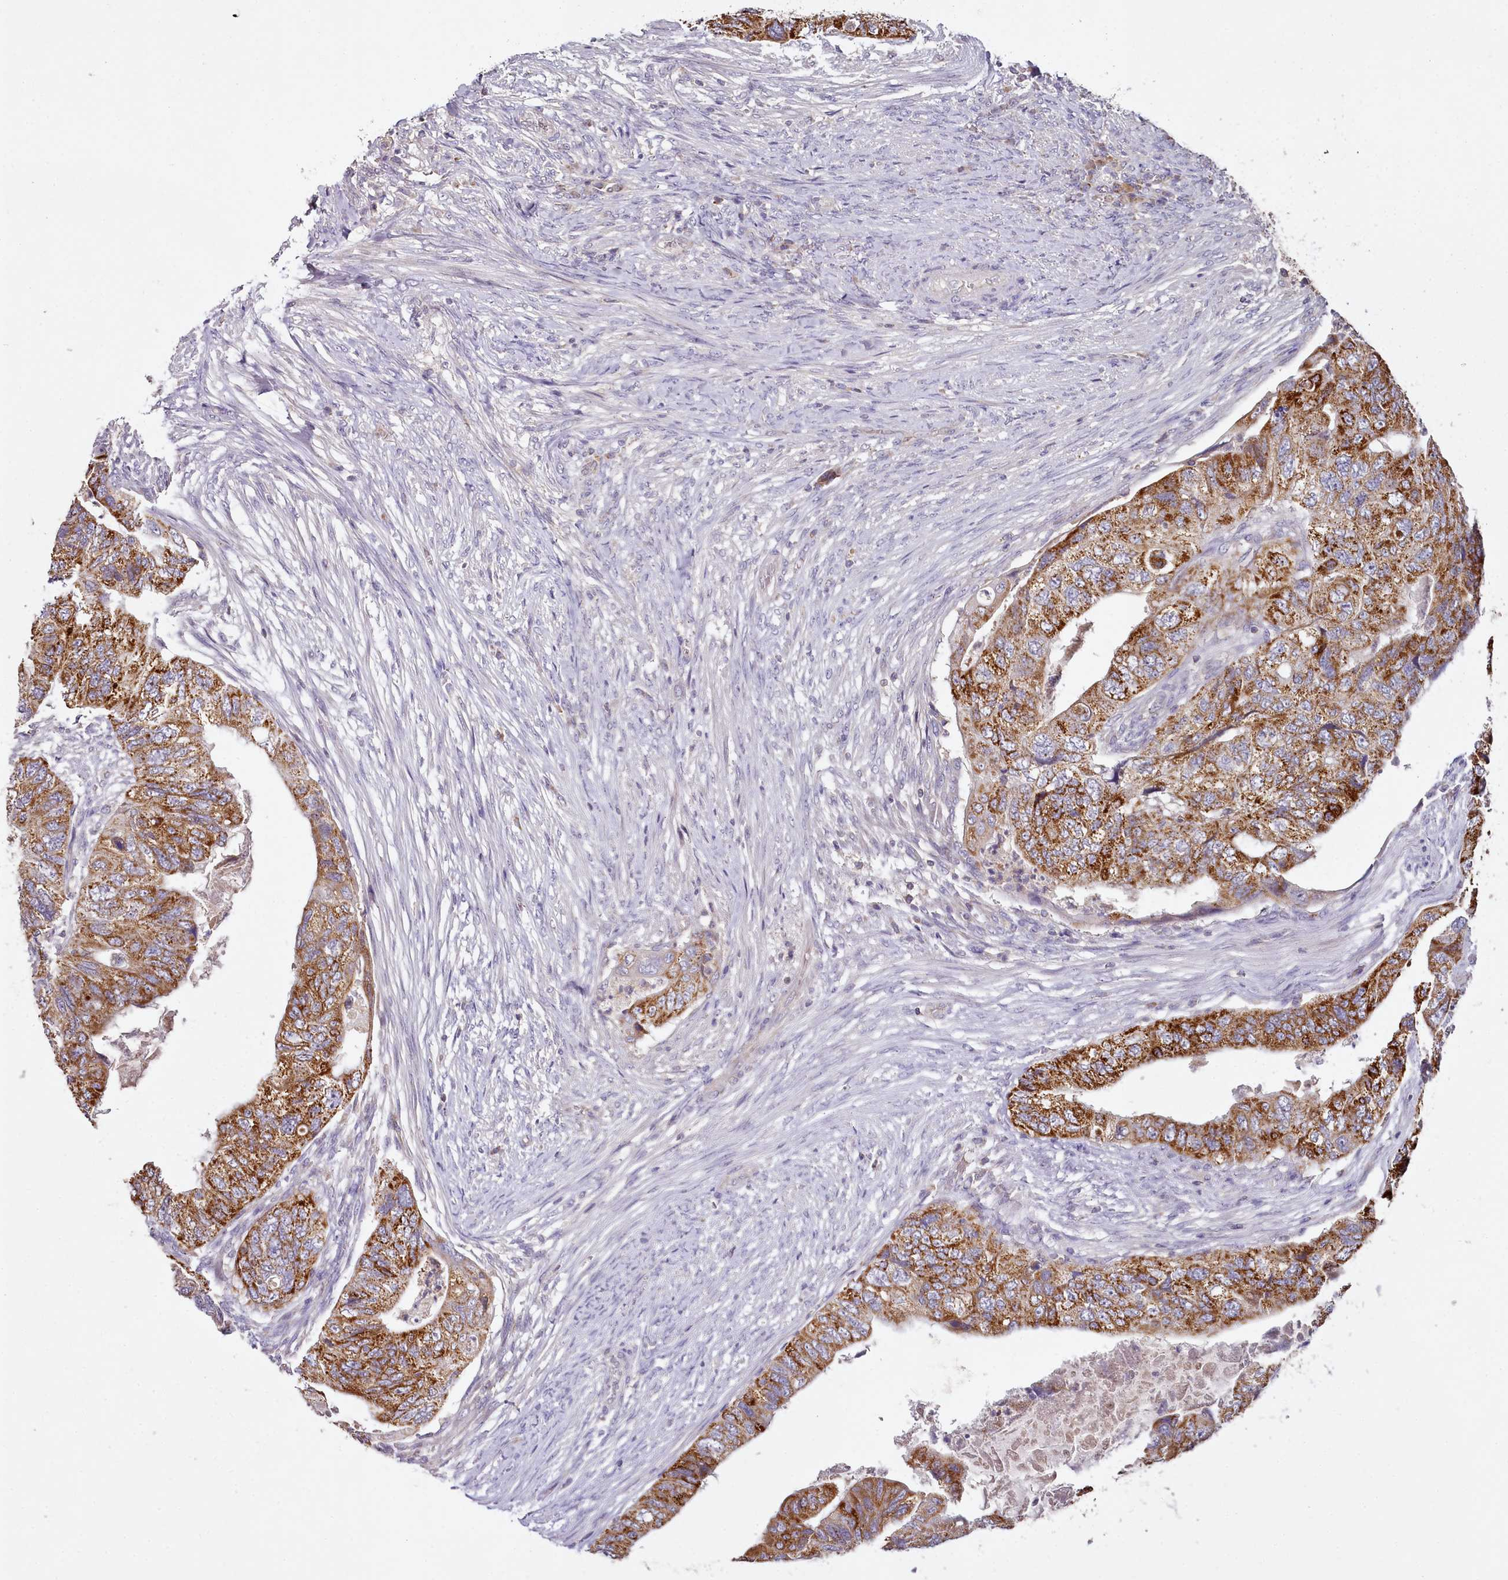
{"staining": {"intensity": "strong", "quantity": ">75%", "location": "cytoplasmic/membranous"}, "tissue": "colorectal cancer", "cell_type": "Tumor cells", "image_type": "cancer", "snomed": [{"axis": "morphology", "description": "Adenocarcinoma, NOS"}, {"axis": "topography", "description": "Rectum"}], "caption": "High-power microscopy captured an IHC photomicrograph of colorectal cancer, revealing strong cytoplasmic/membranous staining in about >75% of tumor cells.", "gene": "ACSS1", "patient": {"sex": "male", "age": 63}}